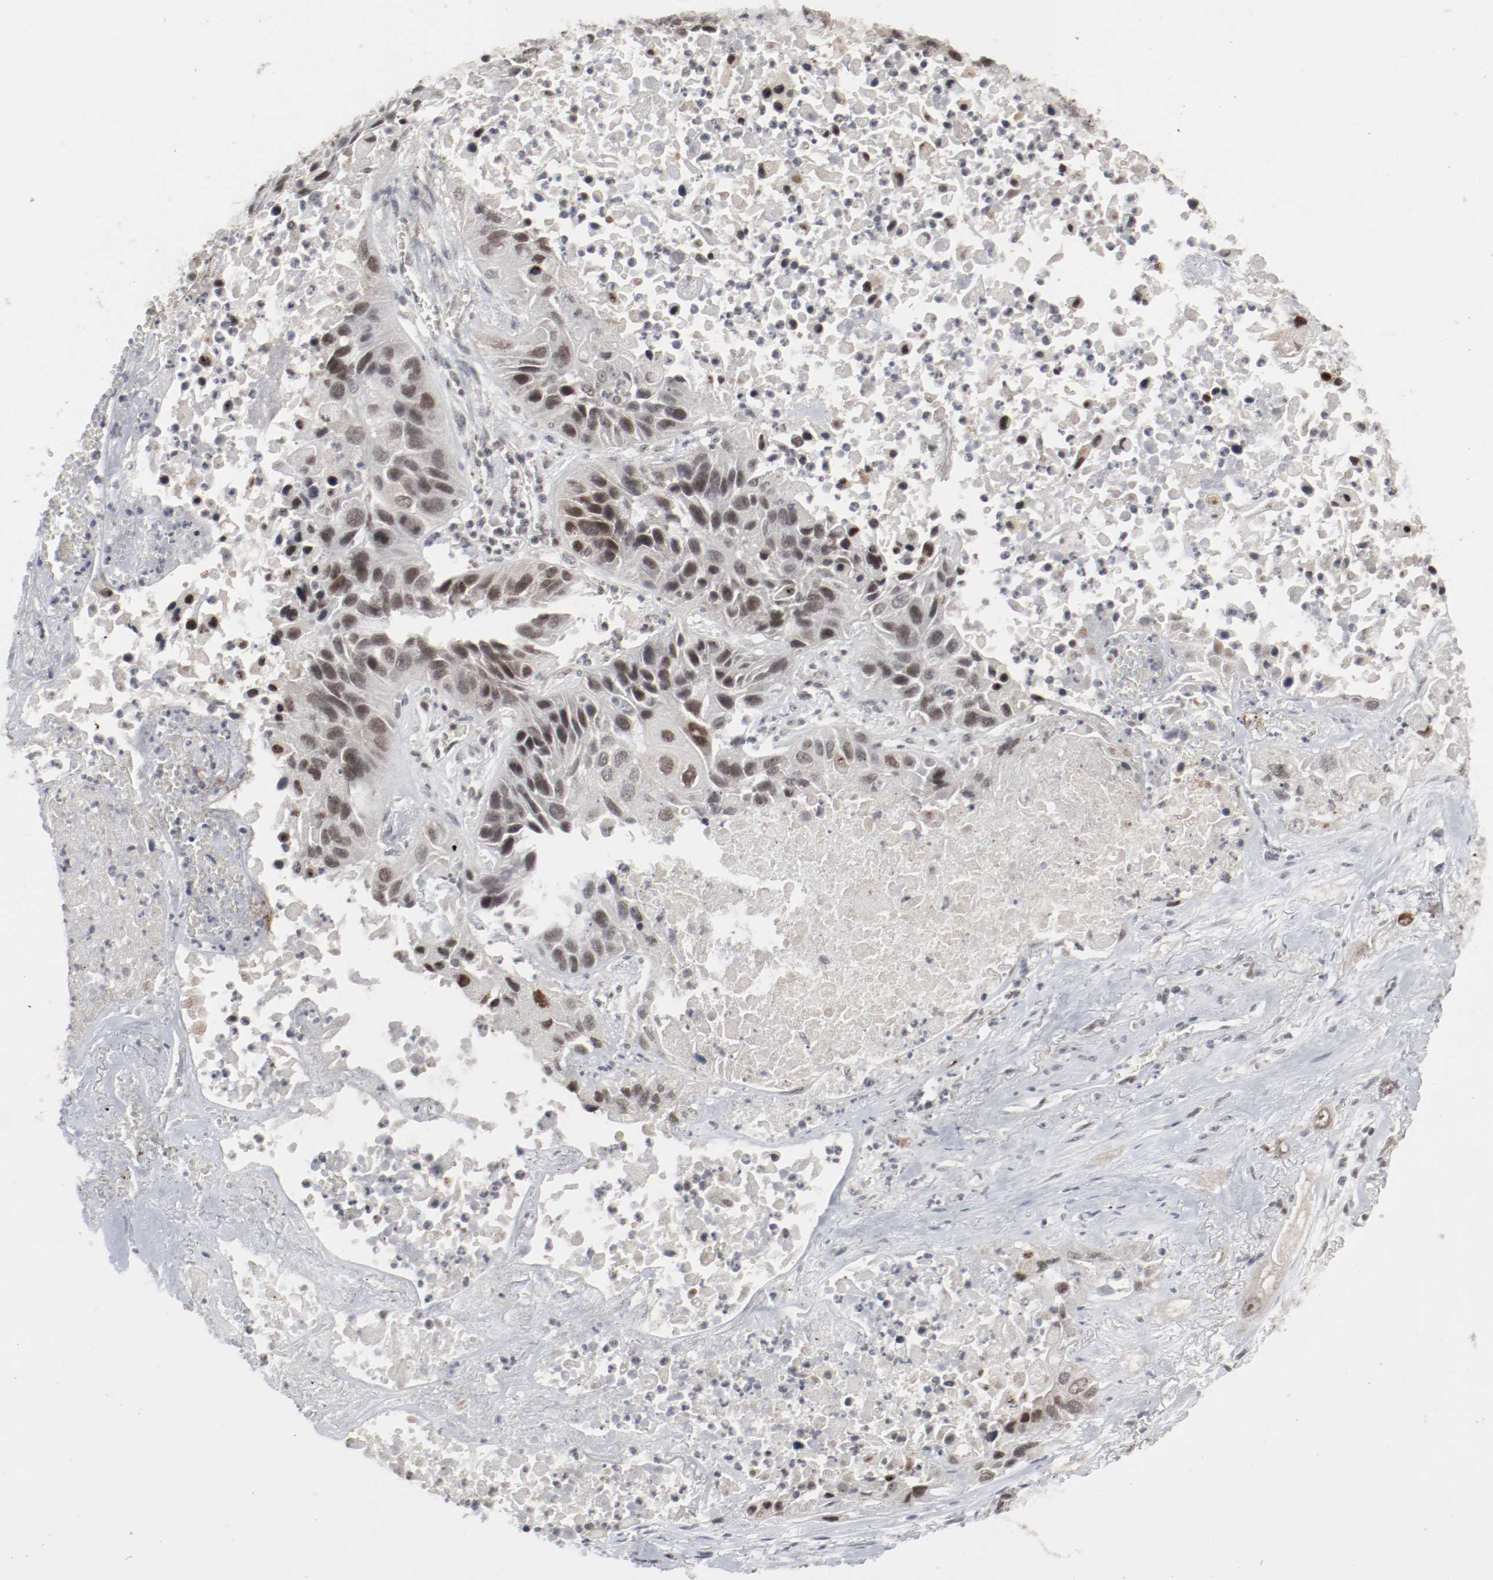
{"staining": {"intensity": "moderate", "quantity": ">75%", "location": "nuclear"}, "tissue": "lung cancer", "cell_type": "Tumor cells", "image_type": "cancer", "snomed": [{"axis": "morphology", "description": "Squamous cell carcinoma, NOS"}, {"axis": "topography", "description": "Lung"}], "caption": "Lung squamous cell carcinoma stained with a protein marker shows moderate staining in tumor cells.", "gene": "CSNK2B", "patient": {"sex": "female", "age": 76}}